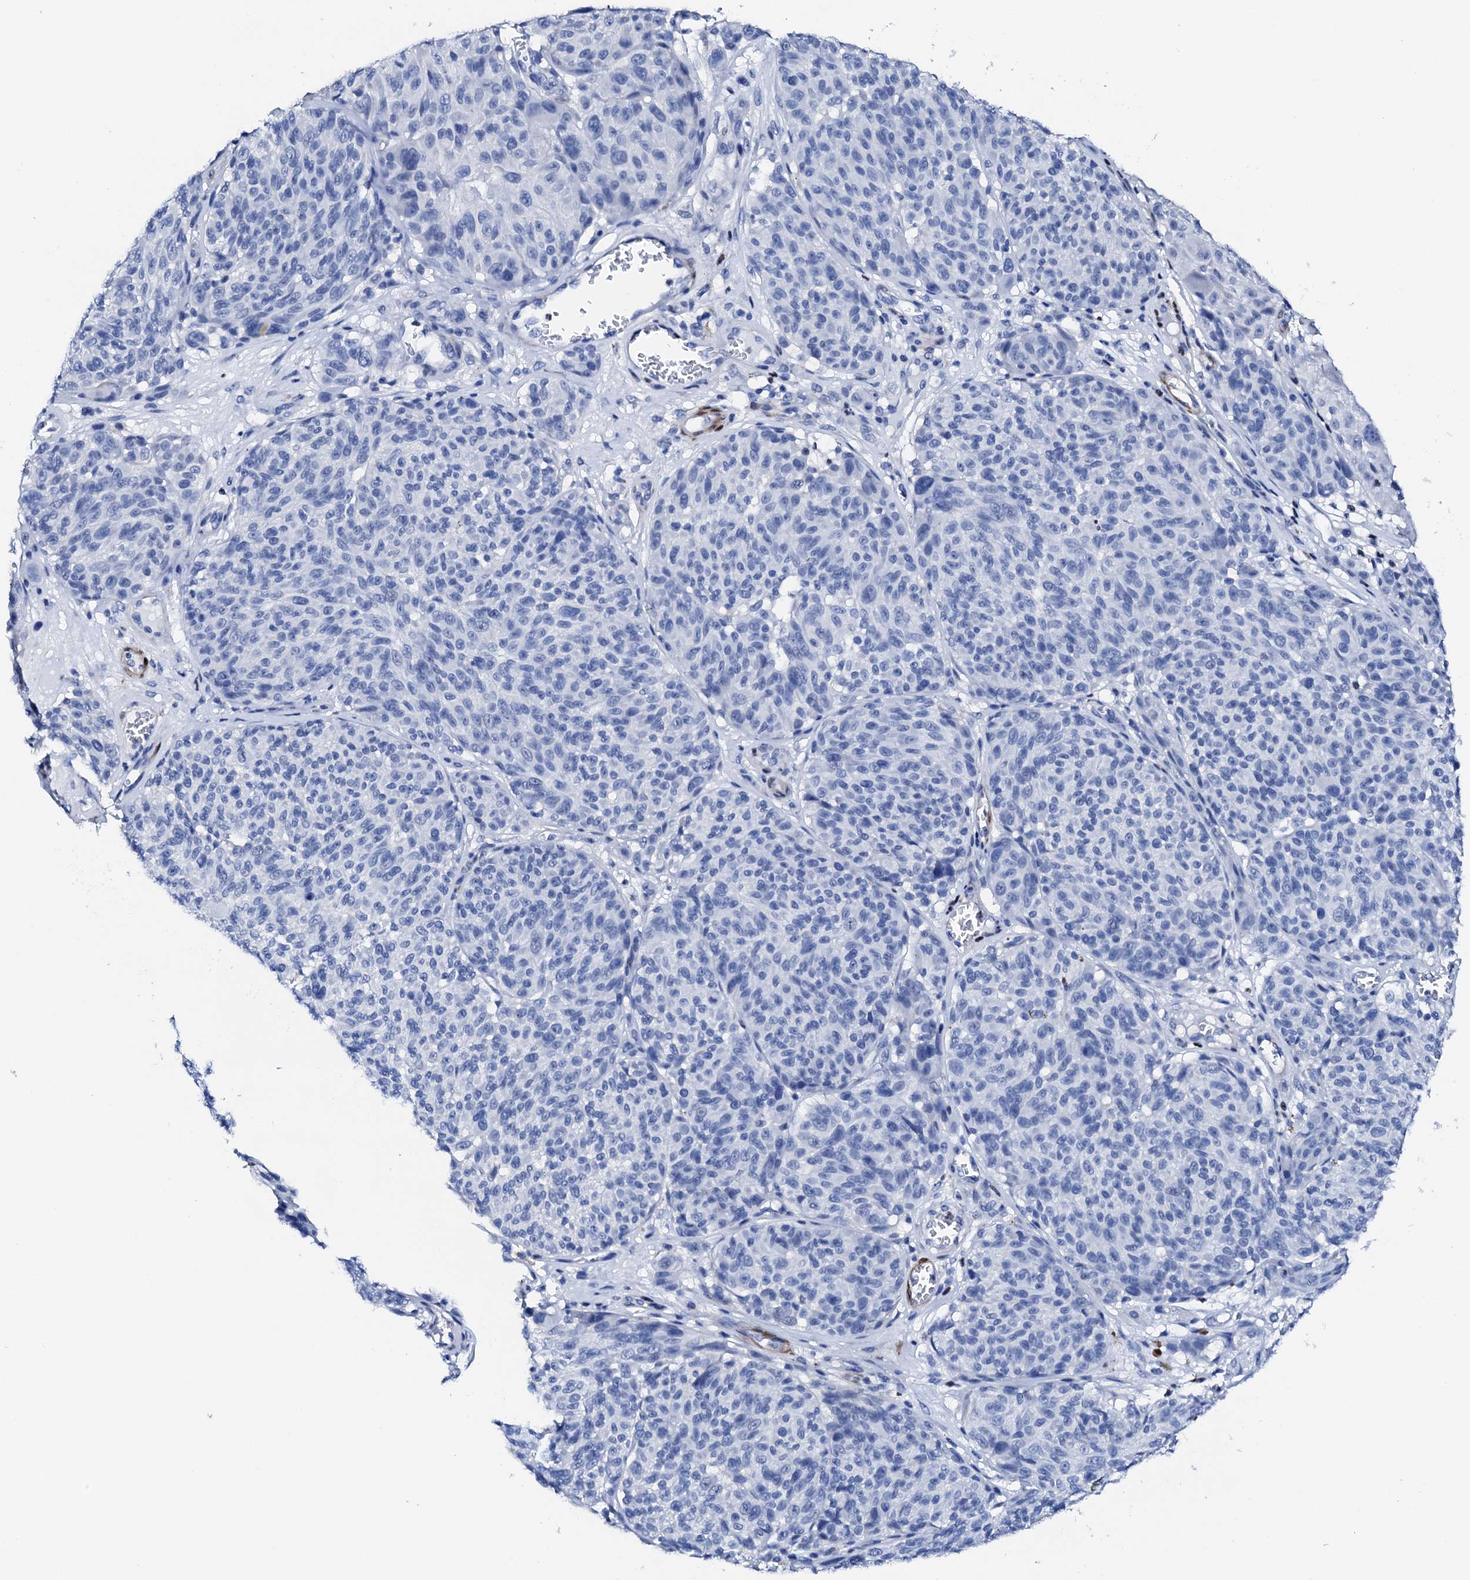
{"staining": {"intensity": "negative", "quantity": "none", "location": "none"}, "tissue": "melanoma", "cell_type": "Tumor cells", "image_type": "cancer", "snomed": [{"axis": "morphology", "description": "Malignant melanoma, NOS"}, {"axis": "topography", "description": "Skin"}], "caption": "A micrograph of human melanoma is negative for staining in tumor cells.", "gene": "NRIP2", "patient": {"sex": "male", "age": 83}}